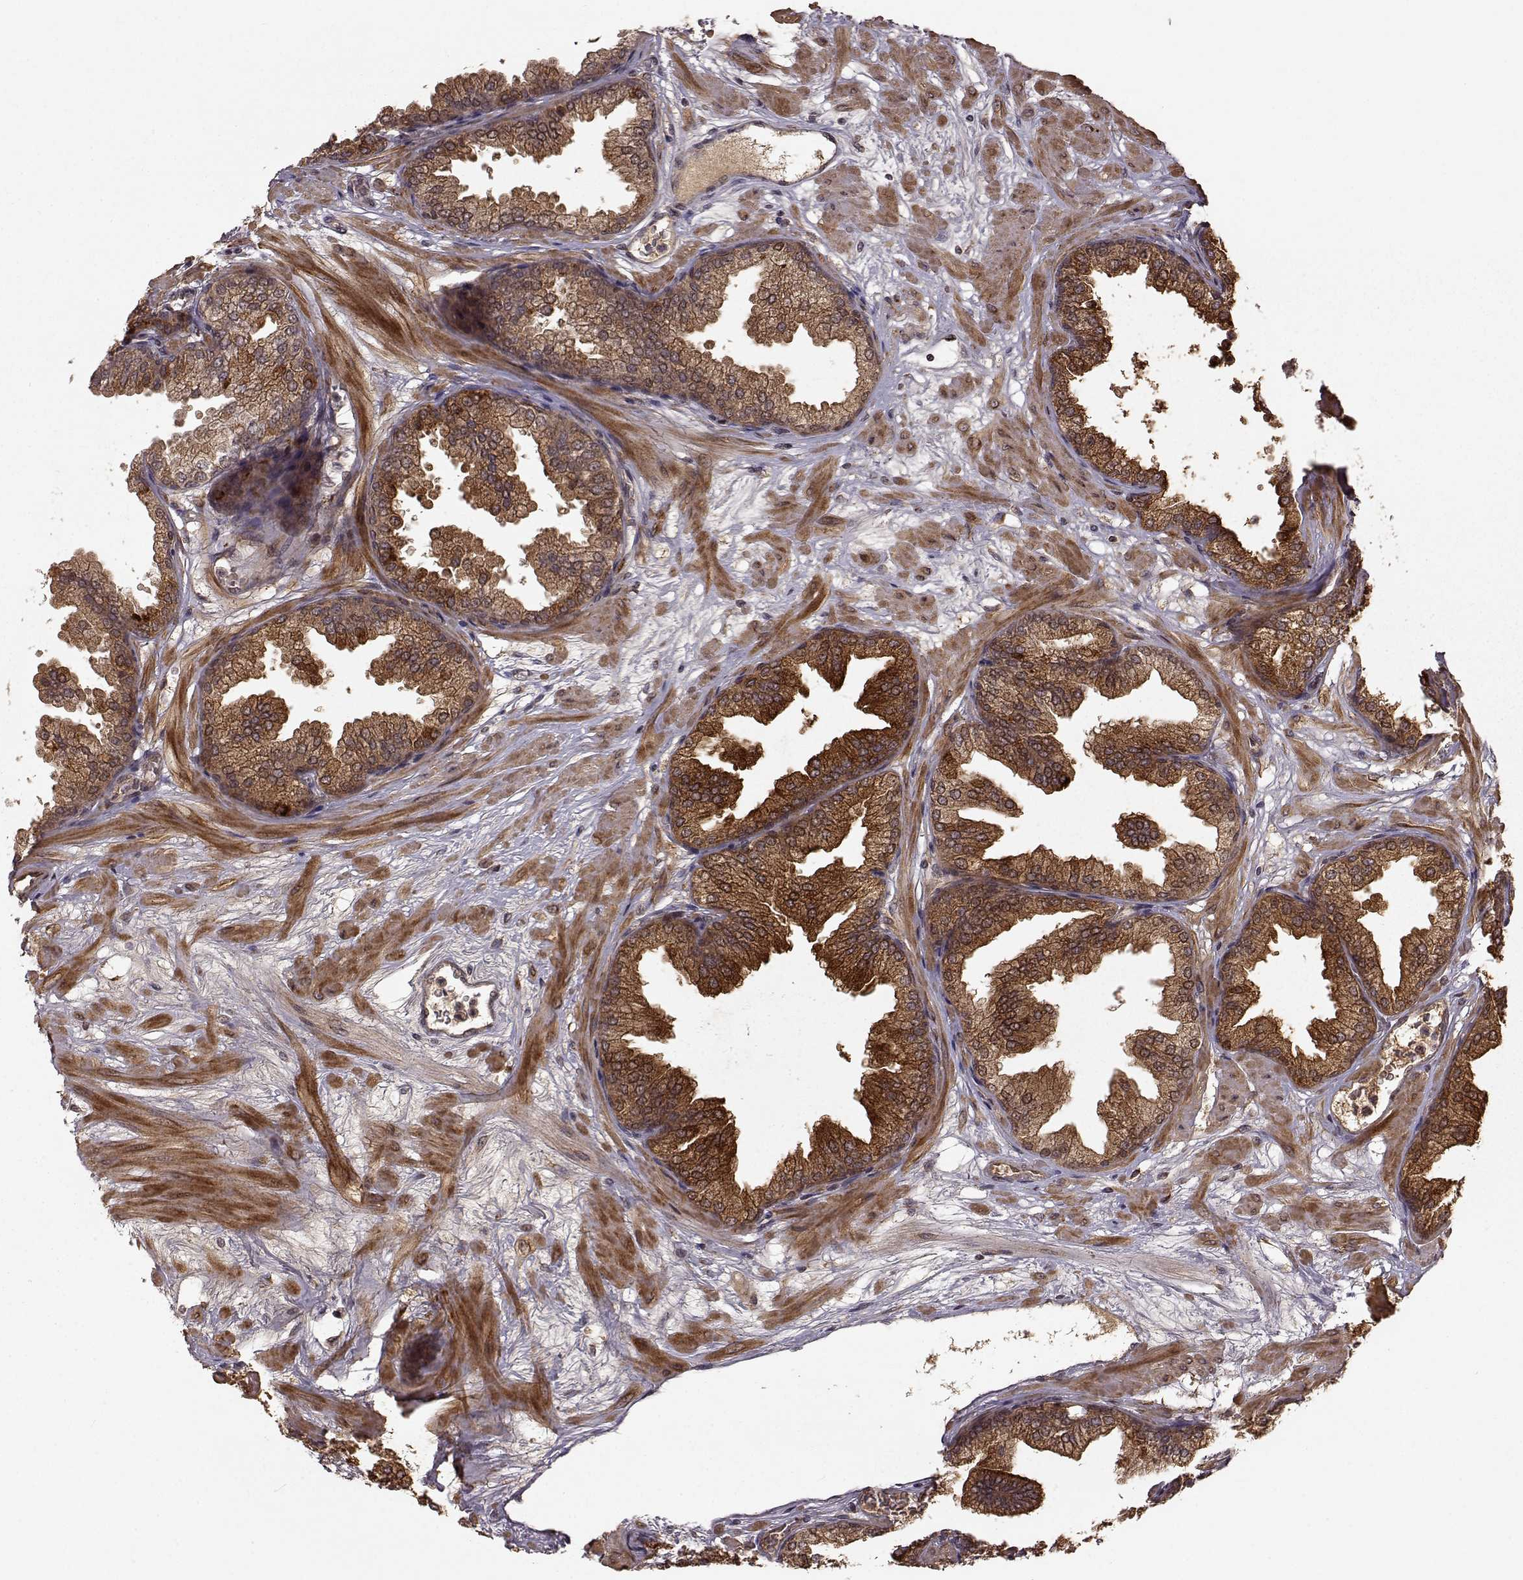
{"staining": {"intensity": "strong", "quantity": "25%-75%", "location": "cytoplasmic/membranous"}, "tissue": "prostate", "cell_type": "Glandular cells", "image_type": "normal", "snomed": [{"axis": "morphology", "description": "Normal tissue, NOS"}, {"axis": "topography", "description": "Prostate"}], "caption": "Unremarkable prostate demonstrates strong cytoplasmic/membranous positivity in approximately 25%-75% of glandular cells.", "gene": "FSTL1", "patient": {"sex": "male", "age": 37}}